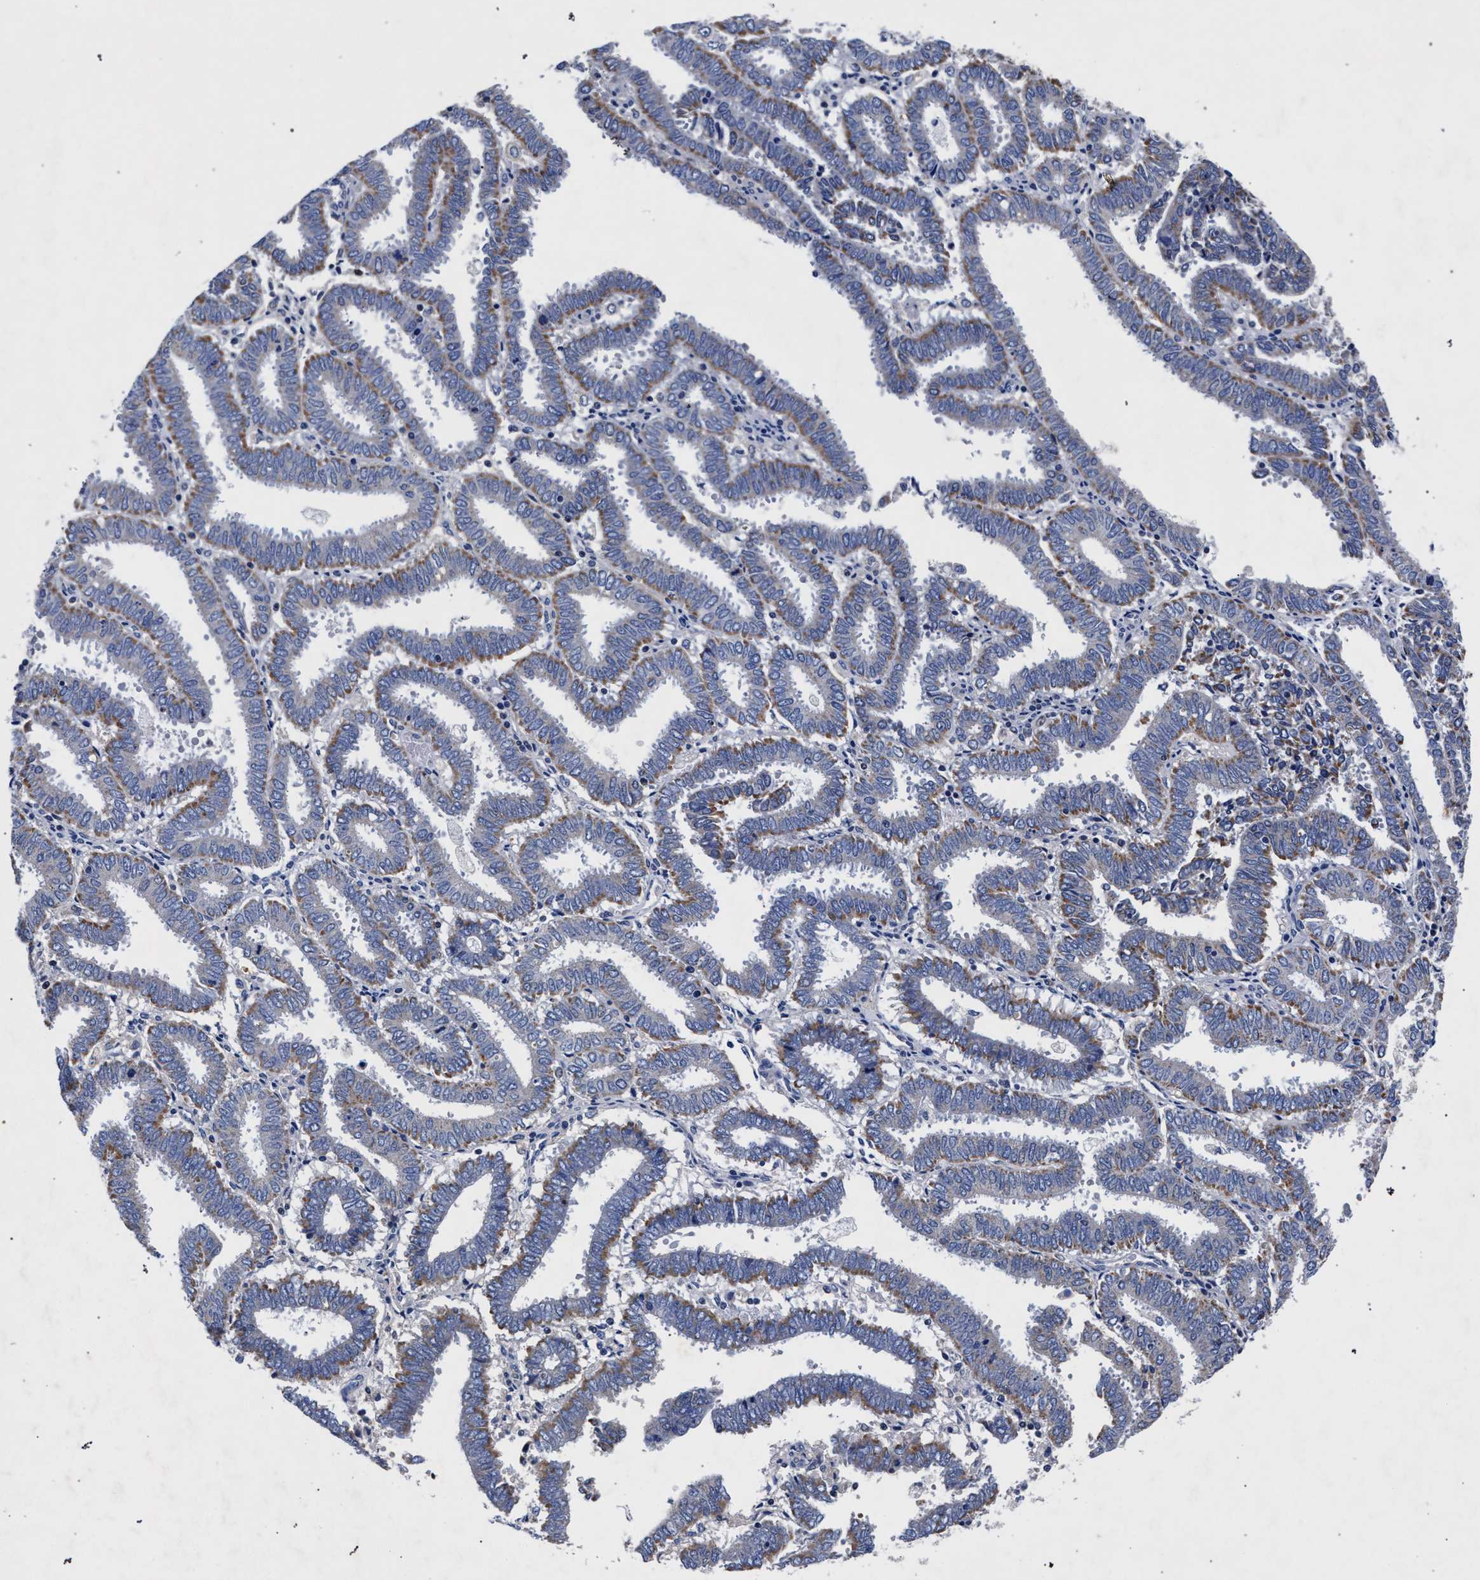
{"staining": {"intensity": "weak", "quantity": "25%-75%", "location": "cytoplasmic/membranous"}, "tissue": "endometrial cancer", "cell_type": "Tumor cells", "image_type": "cancer", "snomed": [{"axis": "morphology", "description": "Adenocarcinoma, NOS"}, {"axis": "topography", "description": "Uterus"}], "caption": "An immunohistochemistry histopathology image of neoplastic tissue is shown. Protein staining in brown labels weak cytoplasmic/membranous positivity in endometrial cancer (adenocarcinoma) within tumor cells.", "gene": "HSD17B14", "patient": {"sex": "female", "age": 83}}